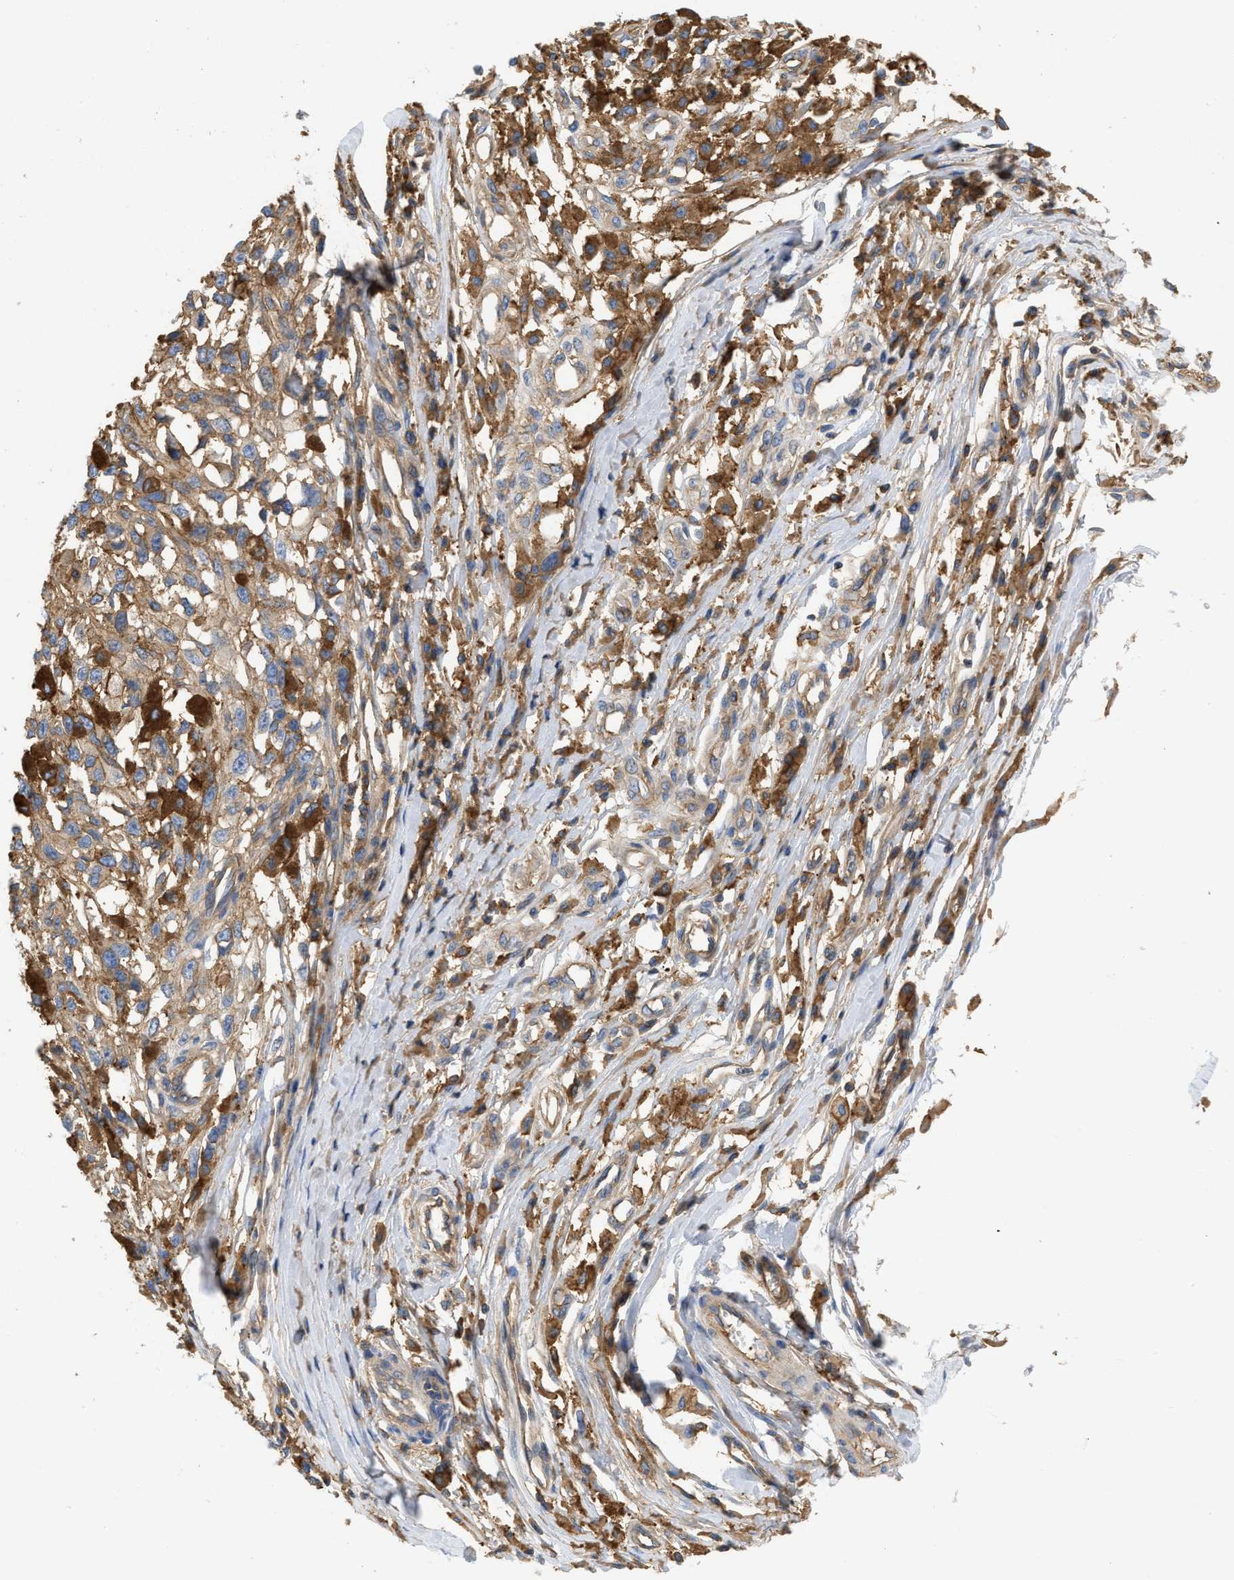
{"staining": {"intensity": "moderate", "quantity": ">75%", "location": "cytoplasmic/membranous"}, "tissue": "melanoma", "cell_type": "Tumor cells", "image_type": "cancer", "snomed": [{"axis": "morphology", "description": "Malignant melanoma, Metastatic site"}, {"axis": "topography", "description": "Lymph node"}], "caption": "Immunohistochemical staining of human malignant melanoma (metastatic site) displays moderate cytoplasmic/membranous protein positivity in approximately >75% of tumor cells.", "gene": "GNB4", "patient": {"sex": "male", "age": 59}}